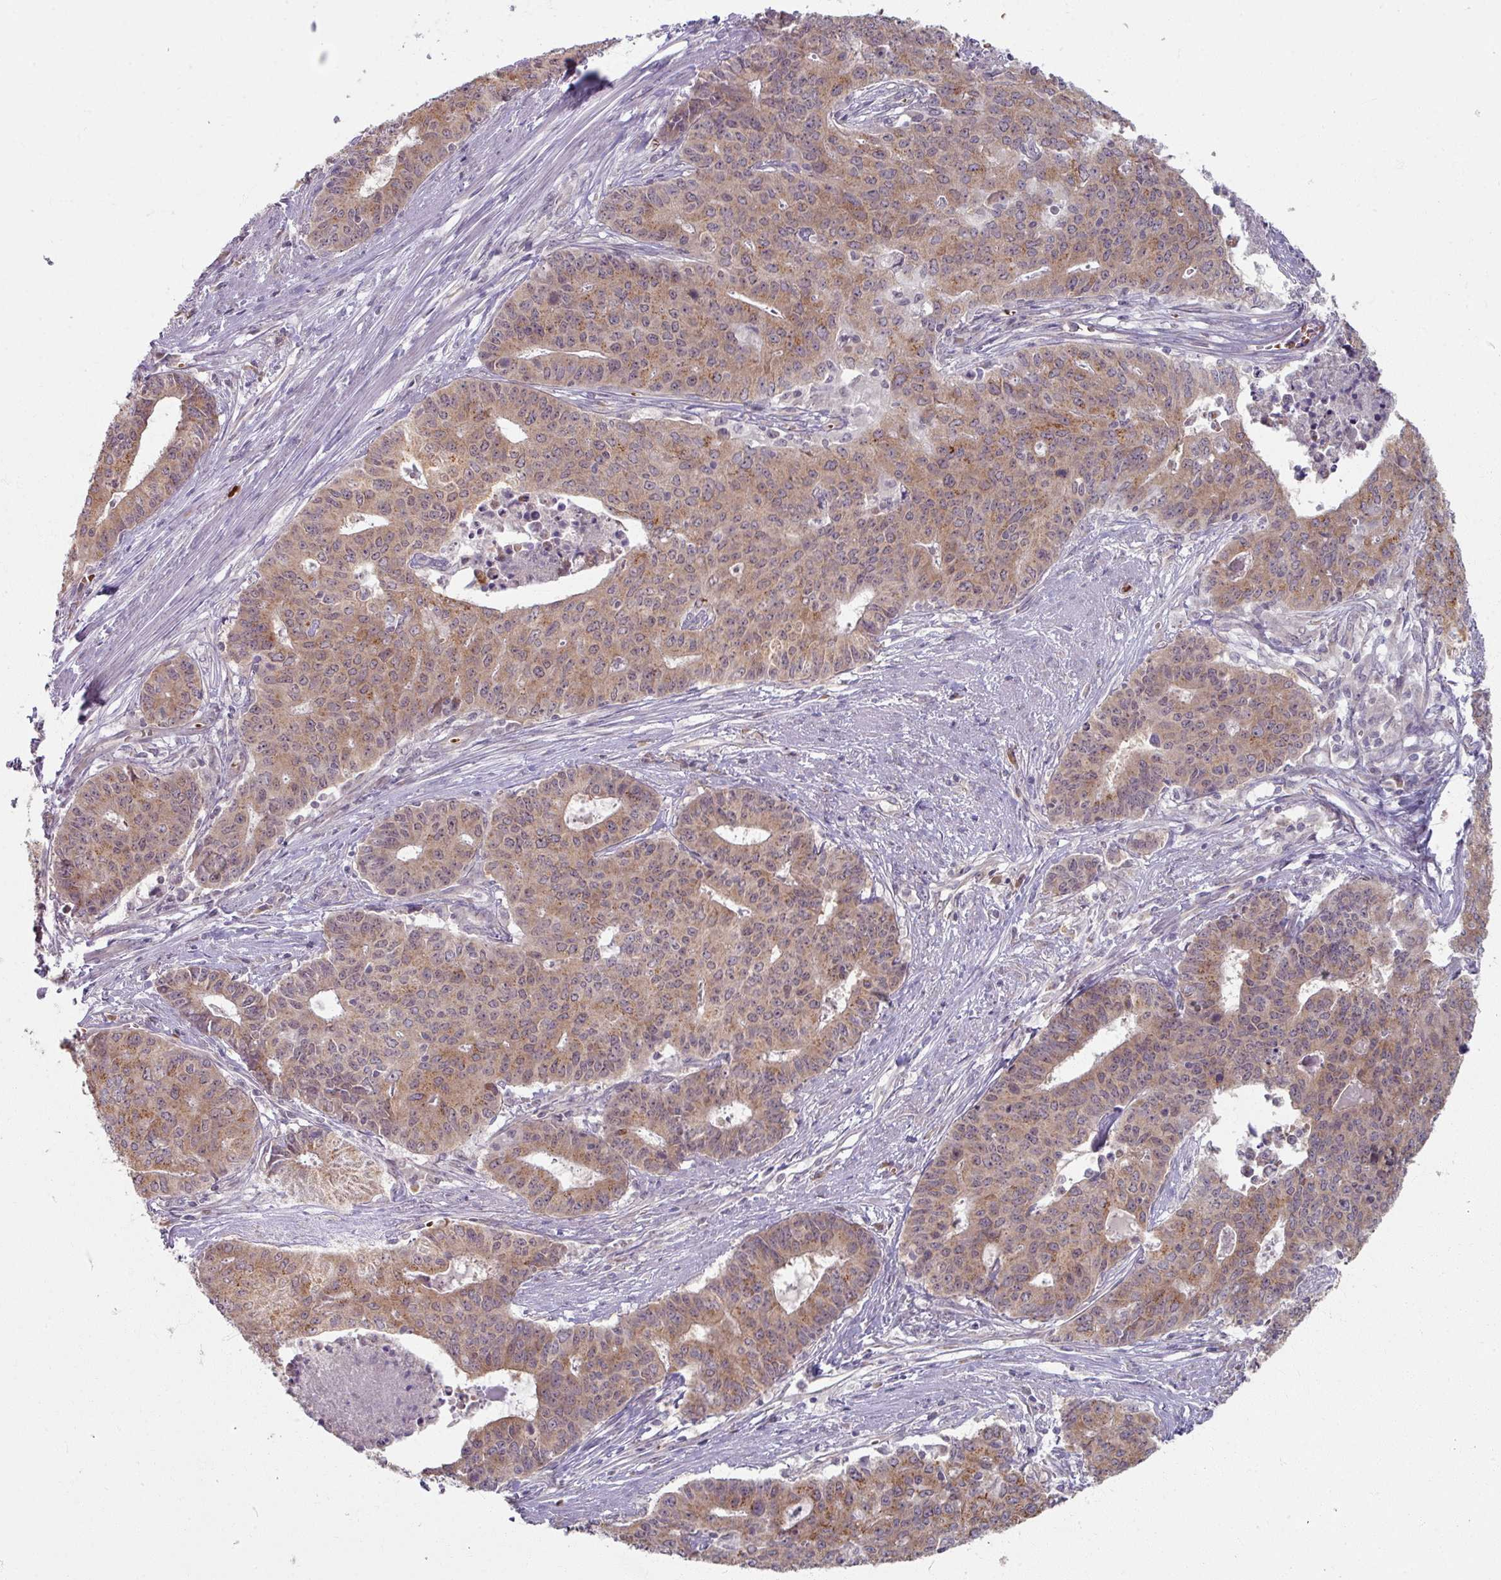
{"staining": {"intensity": "moderate", "quantity": ">75%", "location": "cytoplasmic/membranous"}, "tissue": "endometrial cancer", "cell_type": "Tumor cells", "image_type": "cancer", "snomed": [{"axis": "morphology", "description": "Adenocarcinoma, NOS"}, {"axis": "topography", "description": "Endometrium"}], "caption": "Protein staining reveals moderate cytoplasmic/membranous expression in approximately >75% of tumor cells in adenocarcinoma (endometrial). The staining was performed using DAB to visualize the protein expression in brown, while the nuclei were stained in blue with hematoxylin (Magnification: 20x).", "gene": "KMT5C", "patient": {"sex": "female", "age": 59}}